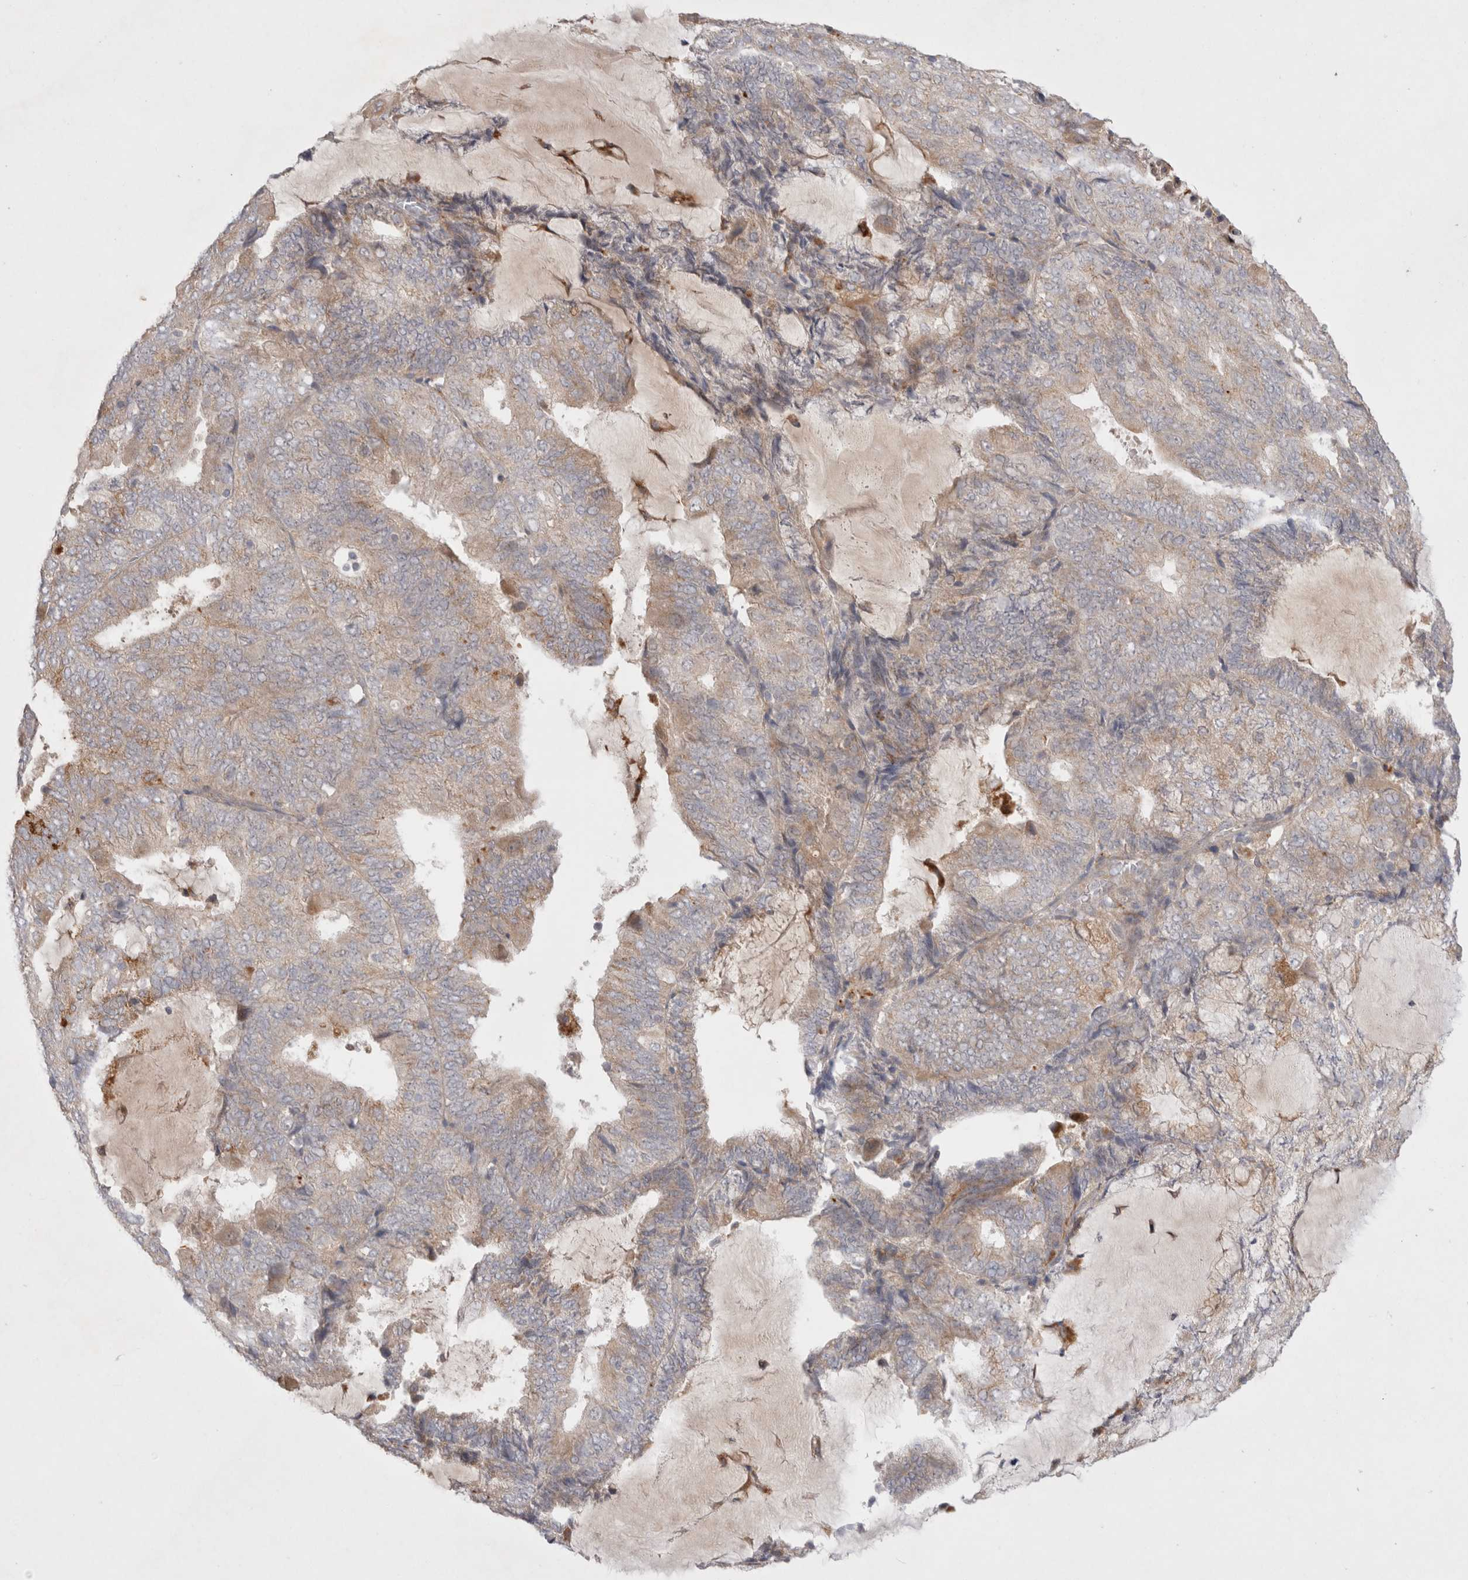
{"staining": {"intensity": "weak", "quantity": ">75%", "location": "cytoplasmic/membranous"}, "tissue": "endometrial cancer", "cell_type": "Tumor cells", "image_type": "cancer", "snomed": [{"axis": "morphology", "description": "Adenocarcinoma, NOS"}, {"axis": "topography", "description": "Endometrium"}], "caption": "Tumor cells exhibit low levels of weak cytoplasmic/membranous positivity in about >75% of cells in human adenocarcinoma (endometrial).", "gene": "NPC1", "patient": {"sex": "female", "age": 81}}